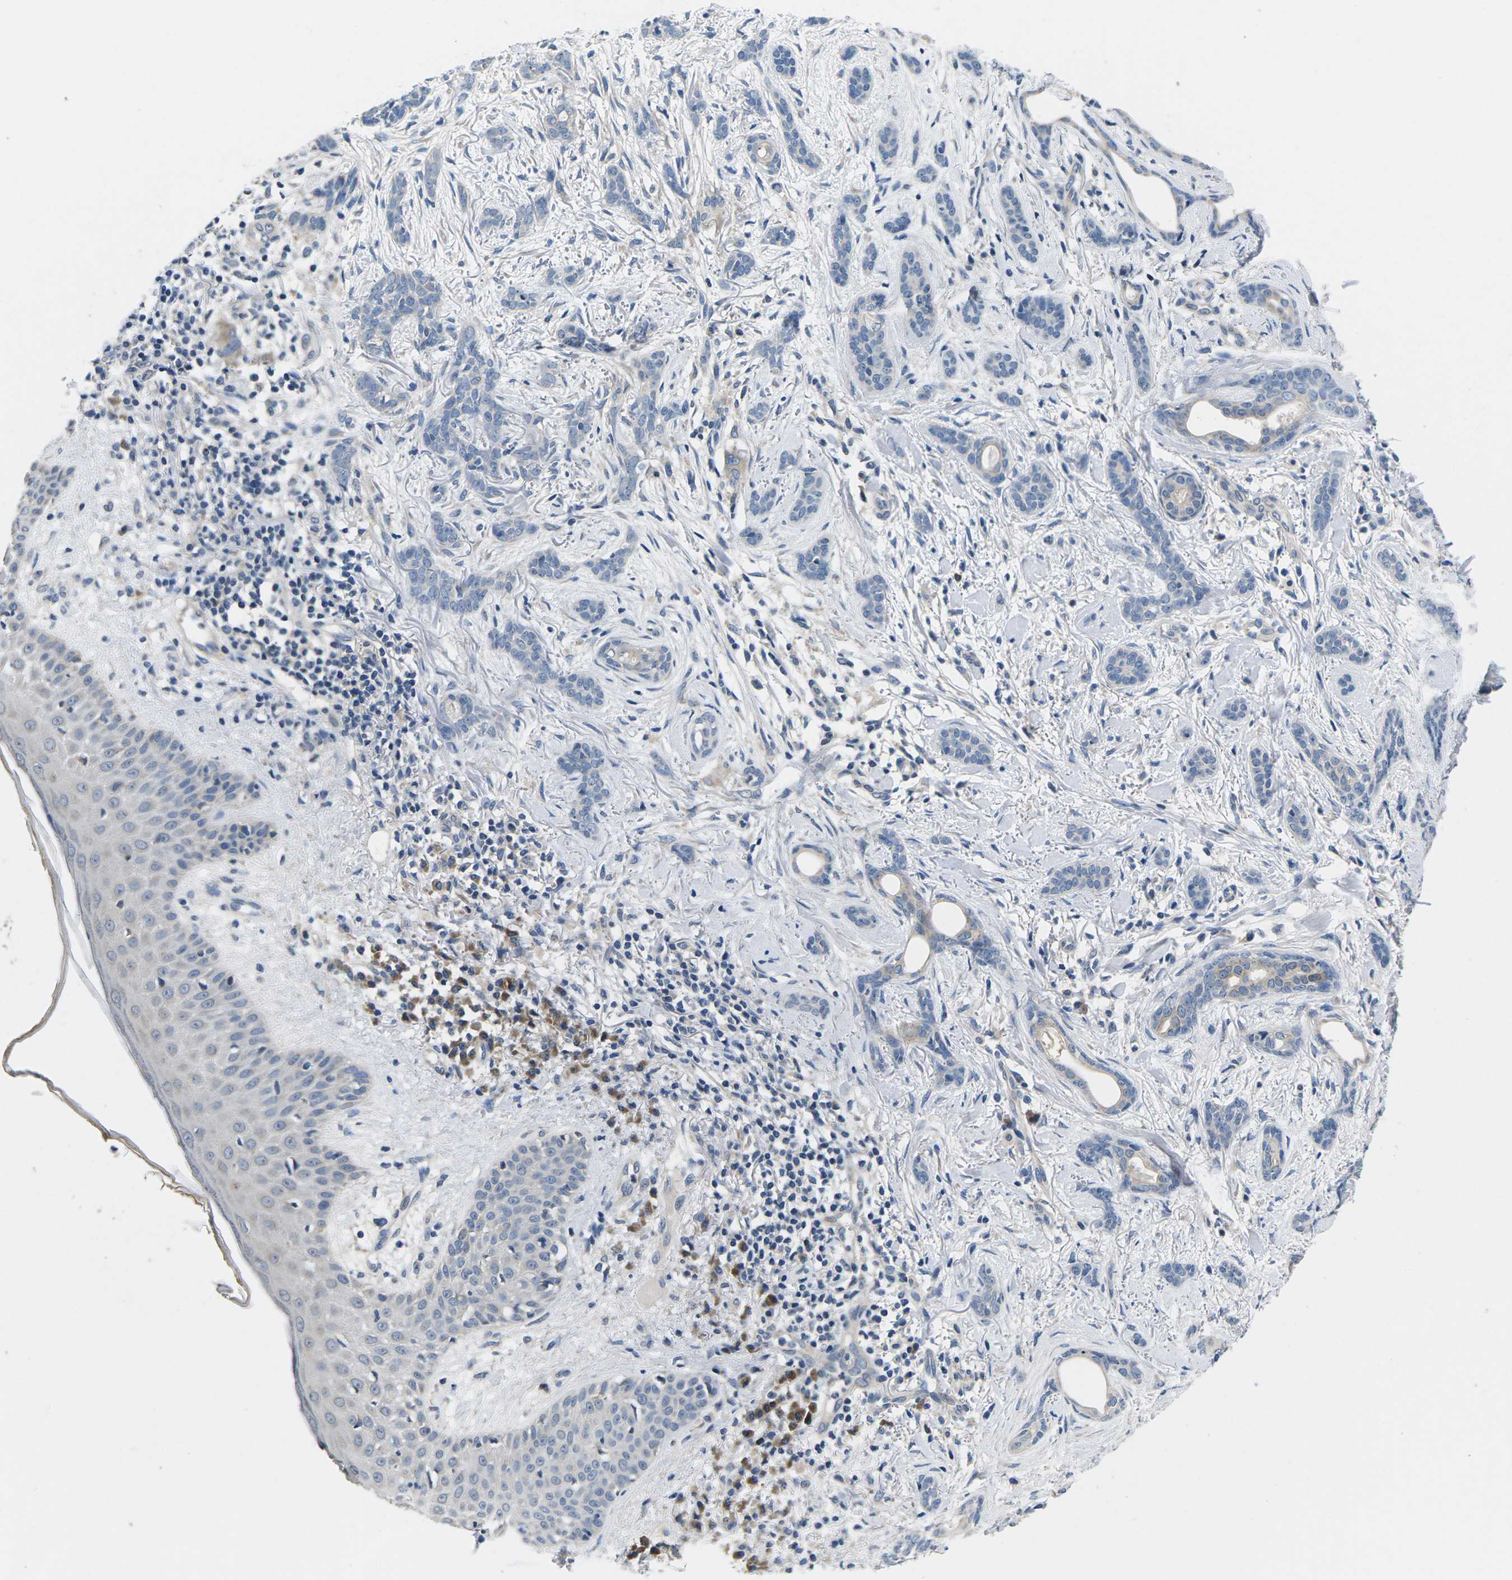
{"staining": {"intensity": "negative", "quantity": "none", "location": "none"}, "tissue": "skin cancer", "cell_type": "Tumor cells", "image_type": "cancer", "snomed": [{"axis": "morphology", "description": "Basal cell carcinoma"}, {"axis": "morphology", "description": "Adnexal tumor, benign"}, {"axis": "topography", "description": "Skin"}], "caption": "A histopathology image of skin cancer (benign adnexal tumor) stained for a protein reveals no brown staining in tumor cells.", "gene": "ERGIC3", "patient": {"sex": "female", "age": 42}}